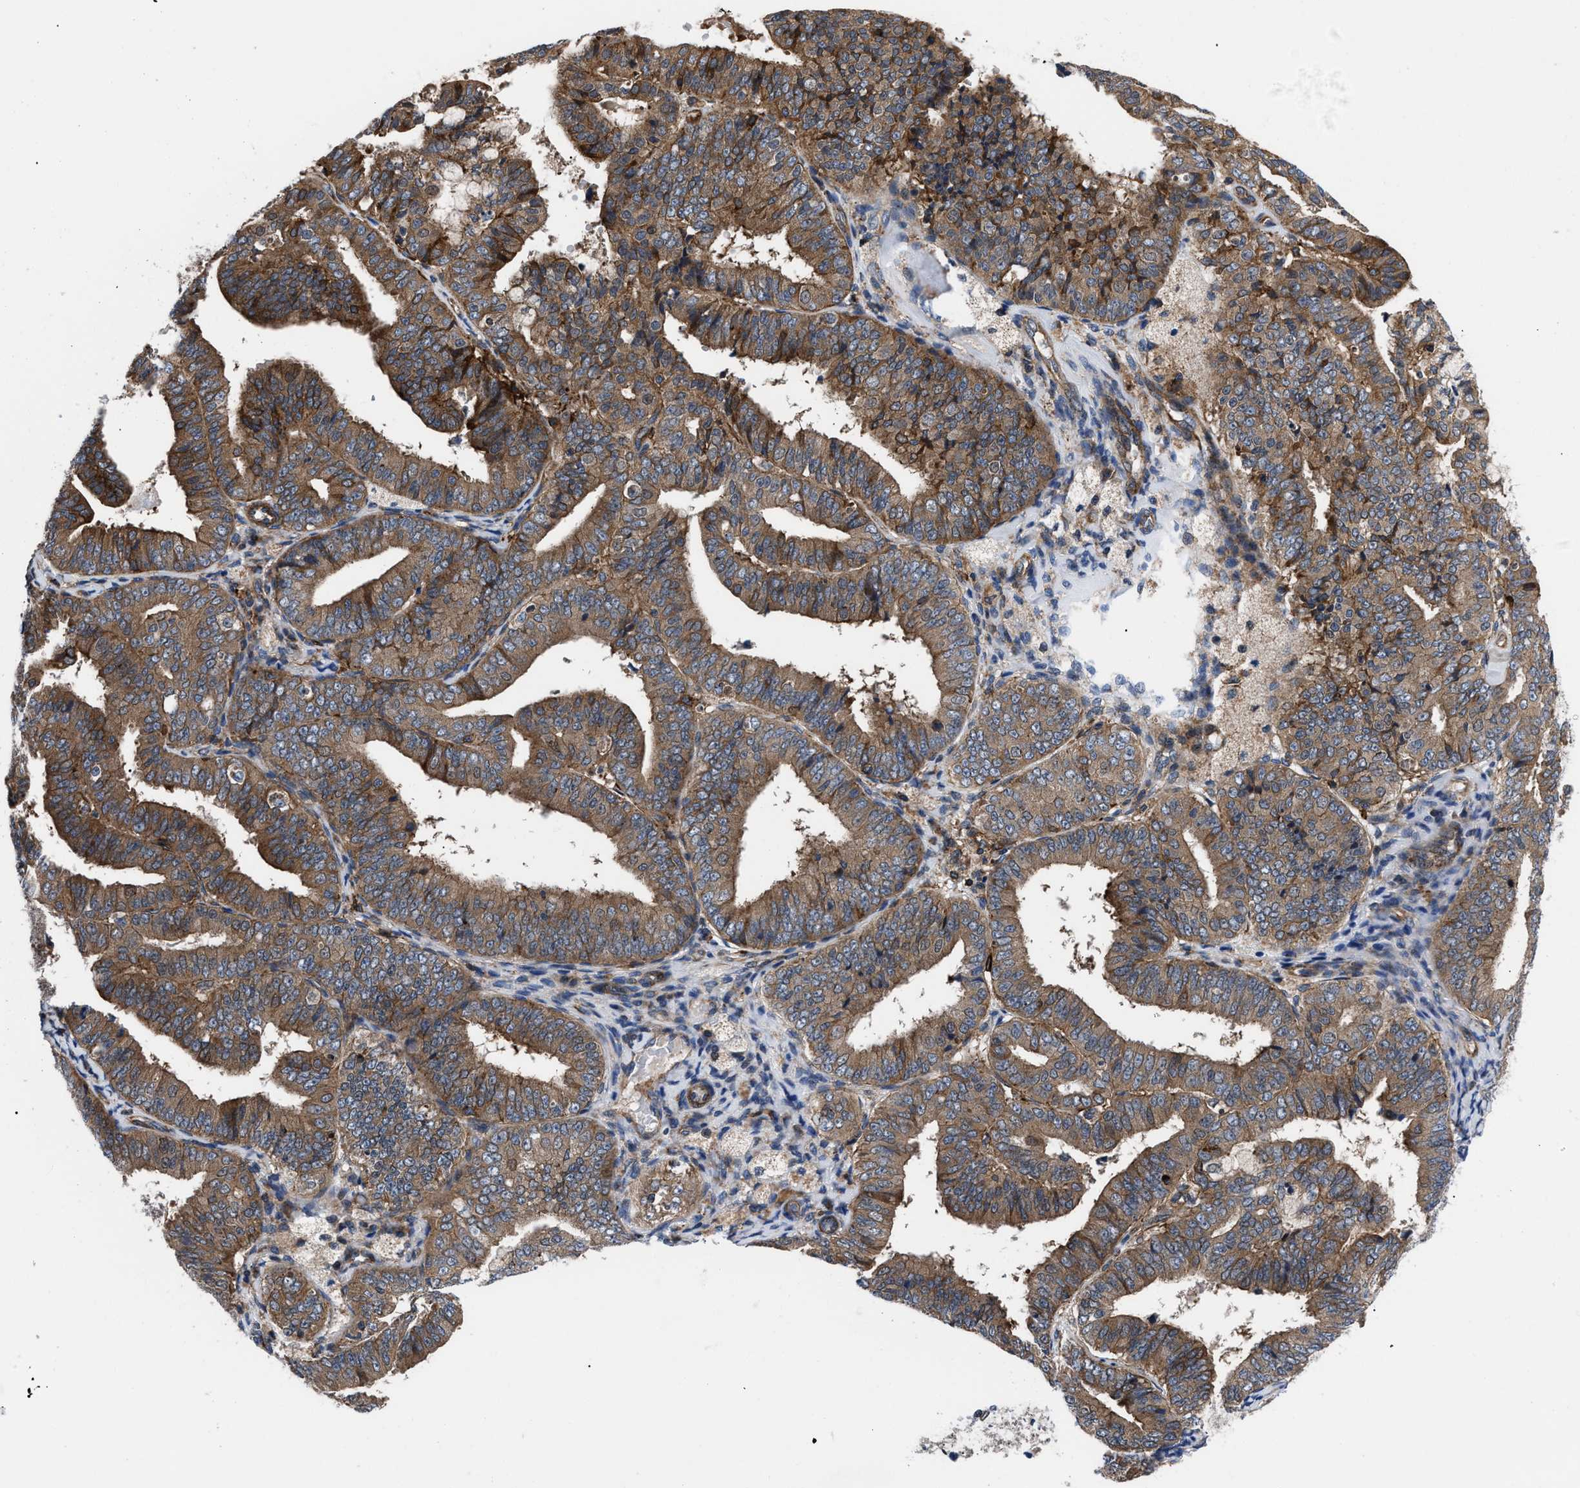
{"staining": {"intensity": "moderate", "quantity": ">75%", "location": "cytoplasmic/membranous"}, "tissue": "endometrial cancer", "cell_type": "Tumor cells", "image_type": "cancer", "snomed": [{"axis": "morphology", "description": "Adenocarcinoma, NOS"}, {"axis": "topography", "description": "Endometrium"}], "caption": "High-power microscopy captured an immunohistochemistry image of endometrial adenocarcinoma, revealing moderate cytoplasmic/membranous expression in approximately >75% of tumor cells.", "gene": "SPAST", "patient": {"sex": "female", "age": 63}}